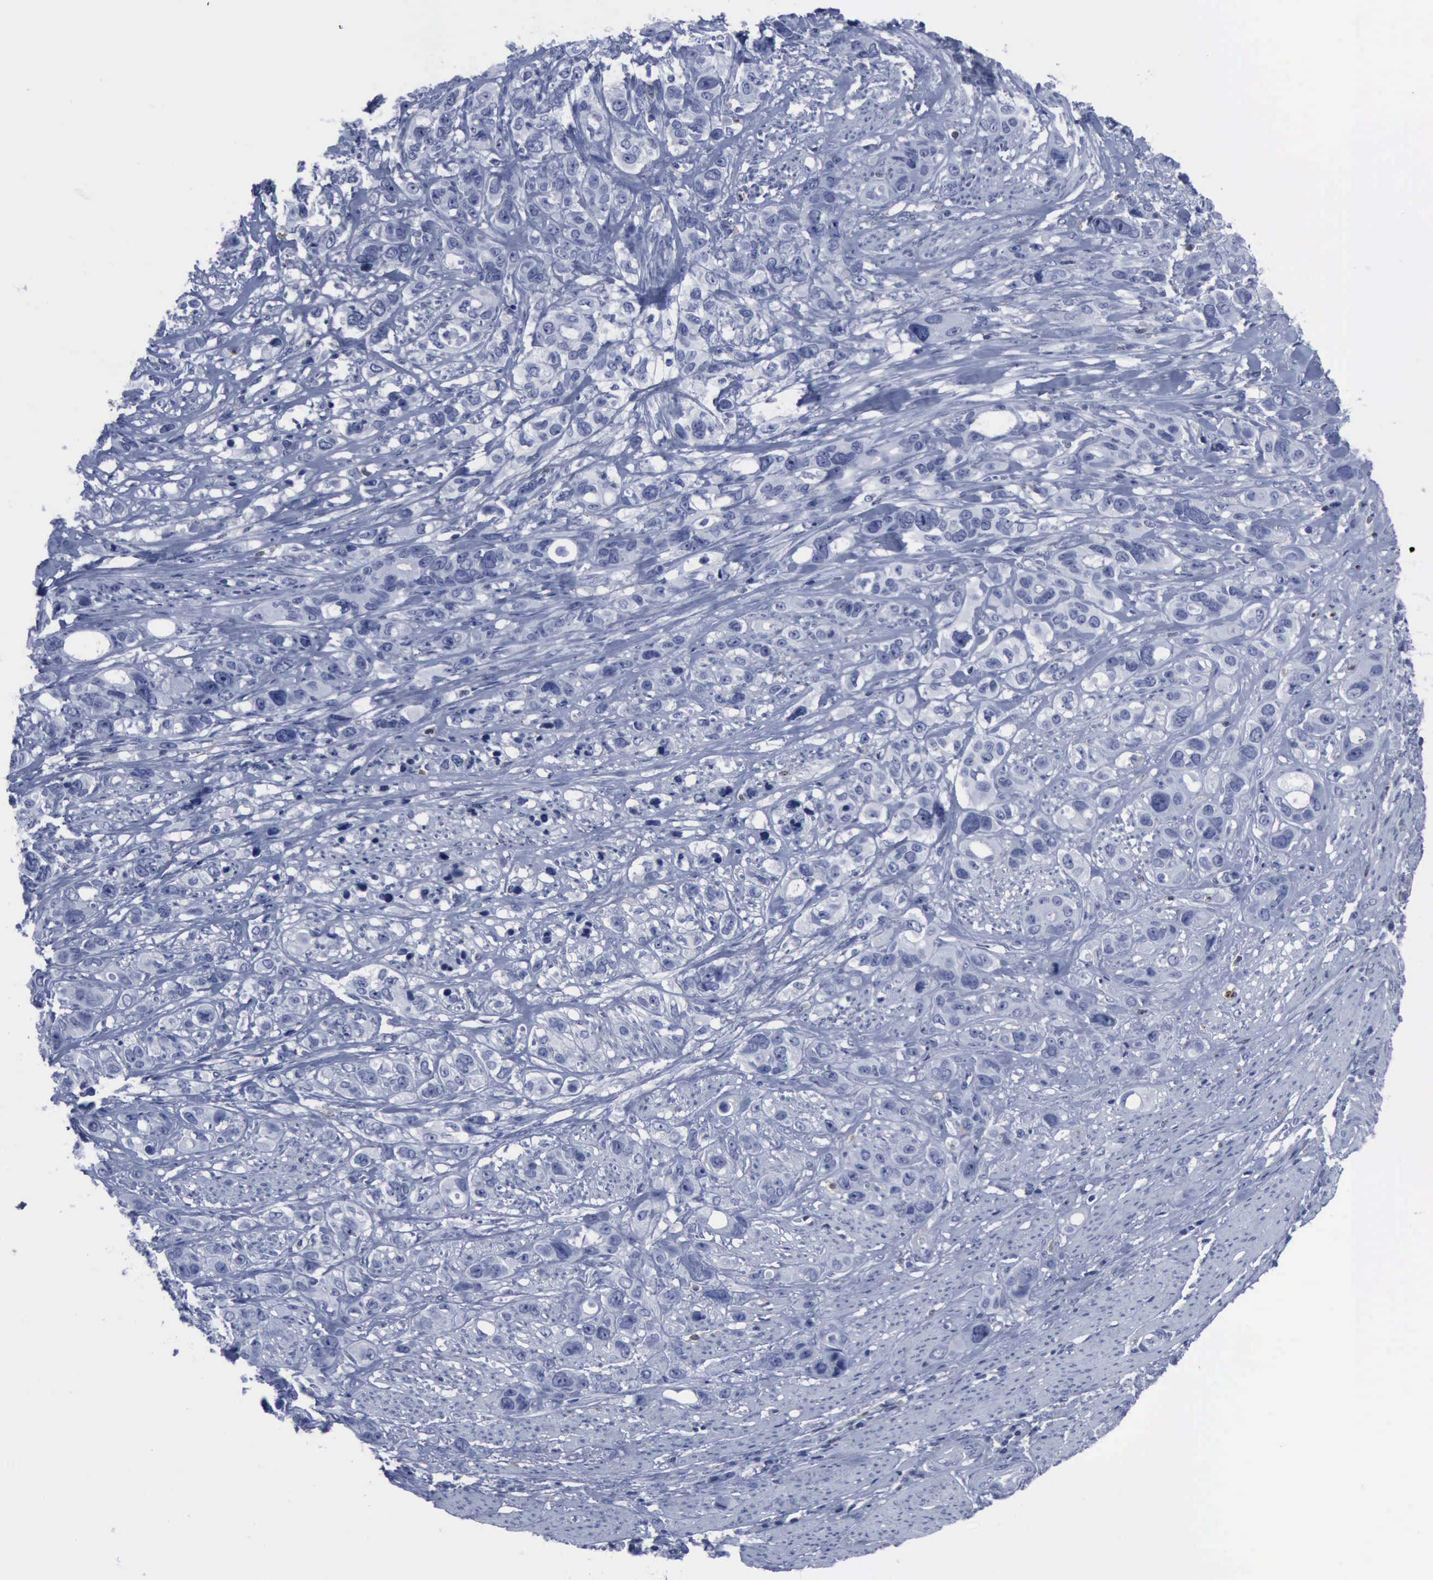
{"staining": {"intensity": "negative", "quantity": "none", "location": "none"}, "tissue": "stomach cancer", "cell_type": "Tumor cells", "image_type": "cancer", "snomed": [{"axis": "morphology", "description": "Adenocarcinoma, NOS"}, {"axis": "topography", "description": "Stomach, upper"}], "caption": "Histopathology image shows no protein expression in tumor cells of stomach adenocarcinoma tissue.", "gene": "CSTA", "patient": {"sex": "male", "age": 47}}